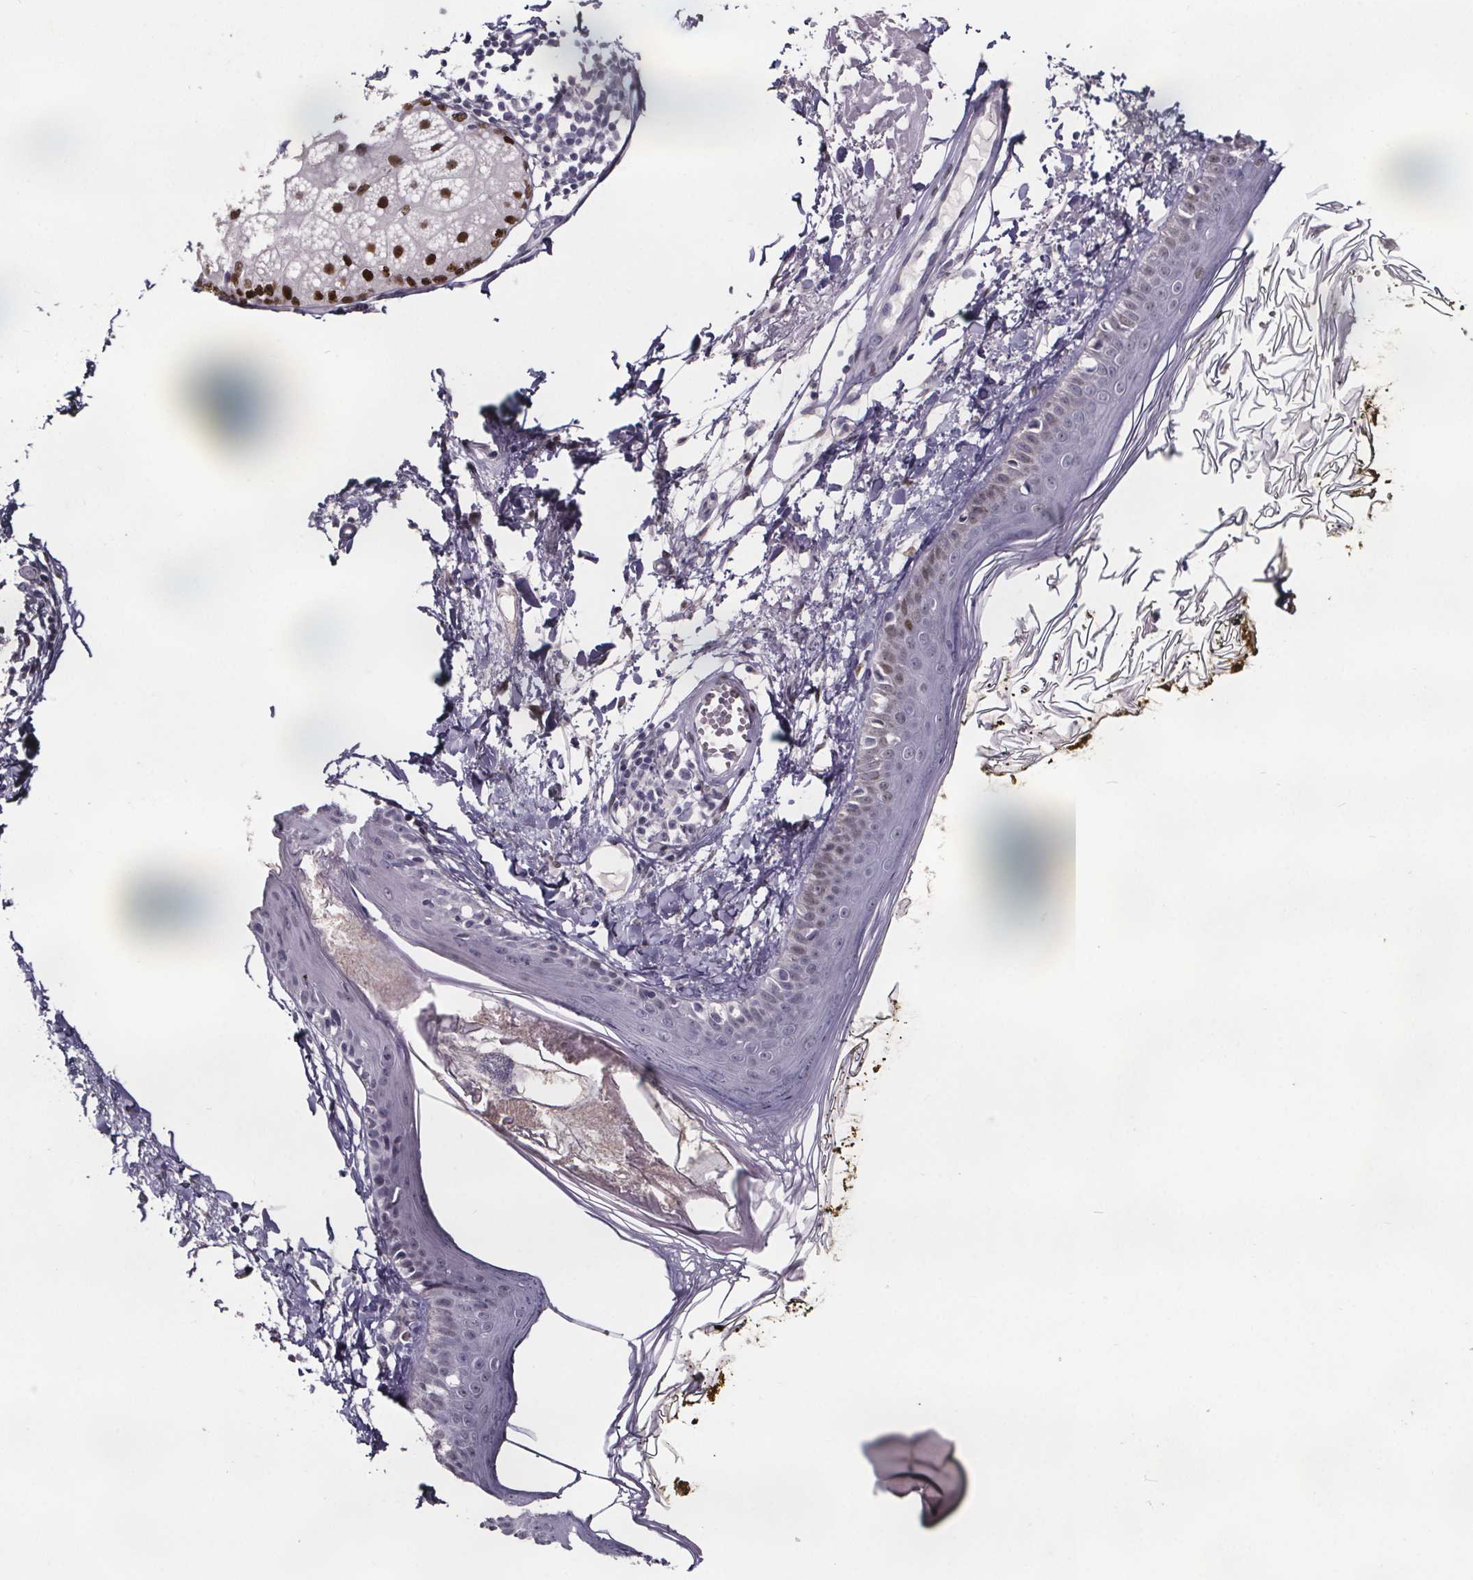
{"staining": {"intensity": "negative", "quantity": "none", "location": "none"}, "tissue": "skin", "cell_type": "Fibroblasts", "image_type": "normal", "snomed": [{"axis": "morphology", "description": "Normal tissue, NOS"}, {"axis": "topography", "description": "Skin"}], "caption": "Fibroblasts are negative for brown protein staining in normal skin. (Immunohistochemistry (ihc), brightfield microscopy, high magnification).", "gene": "AR", "patient": {"sex": "male", "age": 76}}